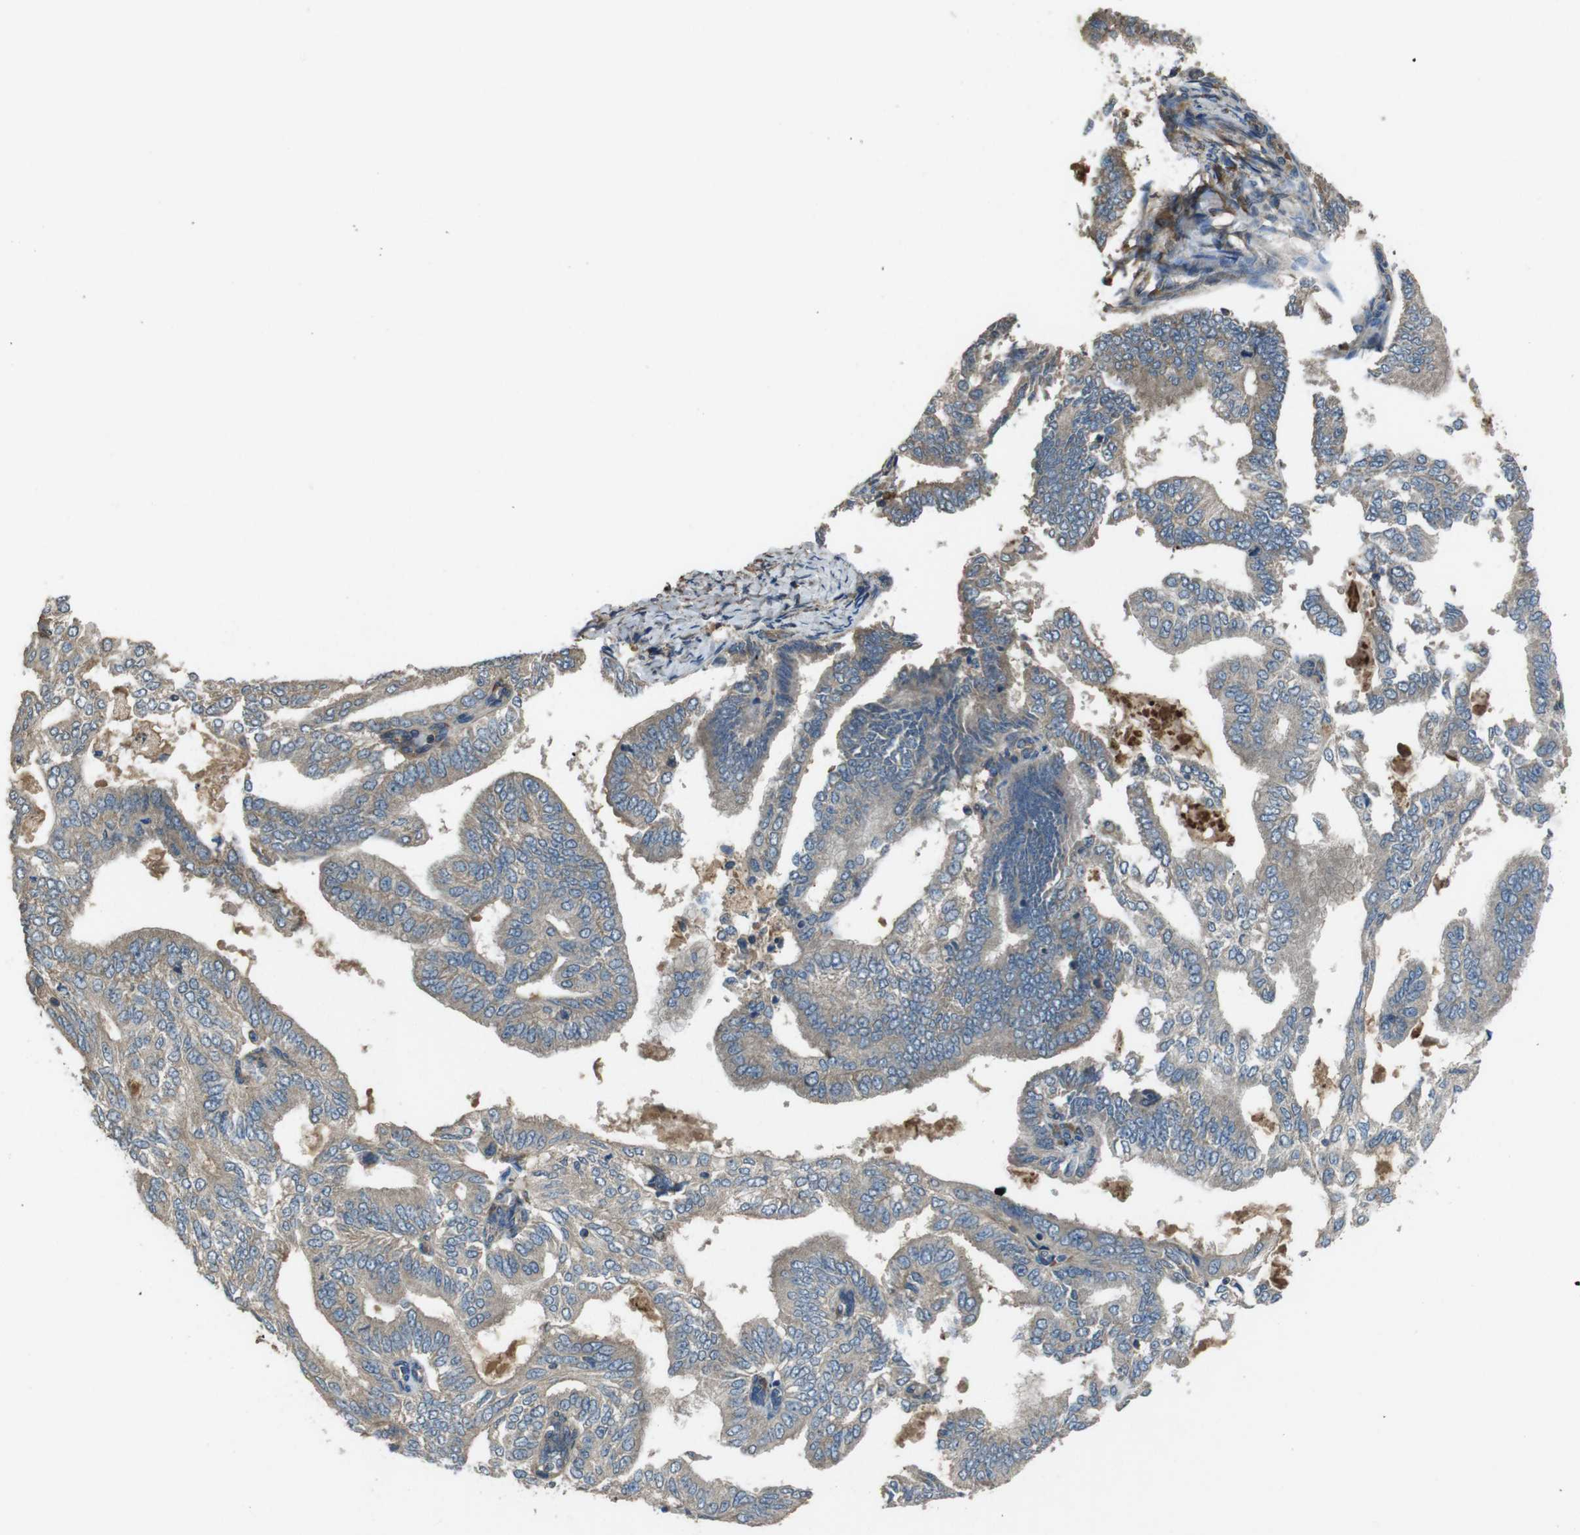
{"staining": {"intensity": "weak", "quantity": ">75%", "location": "cytoplasmic/membranous"}, "tissue": "endometrial cancer", "cell_type": "Tumor cells", "image_type": "cancer", "snomed": [{"axis": "morphology", "description": "Adenocarcinoma, NOS"}, {"axis": "topography", "description": "Endometrium"}], "caption": "Endometrial cancer (adenocarcinoma) tissue demonstrates weak cytoplasmic/membranous staining in about >75% of tumor cells", "gene": "FUT2", "patient": {"sex": "female", "age": 58}}